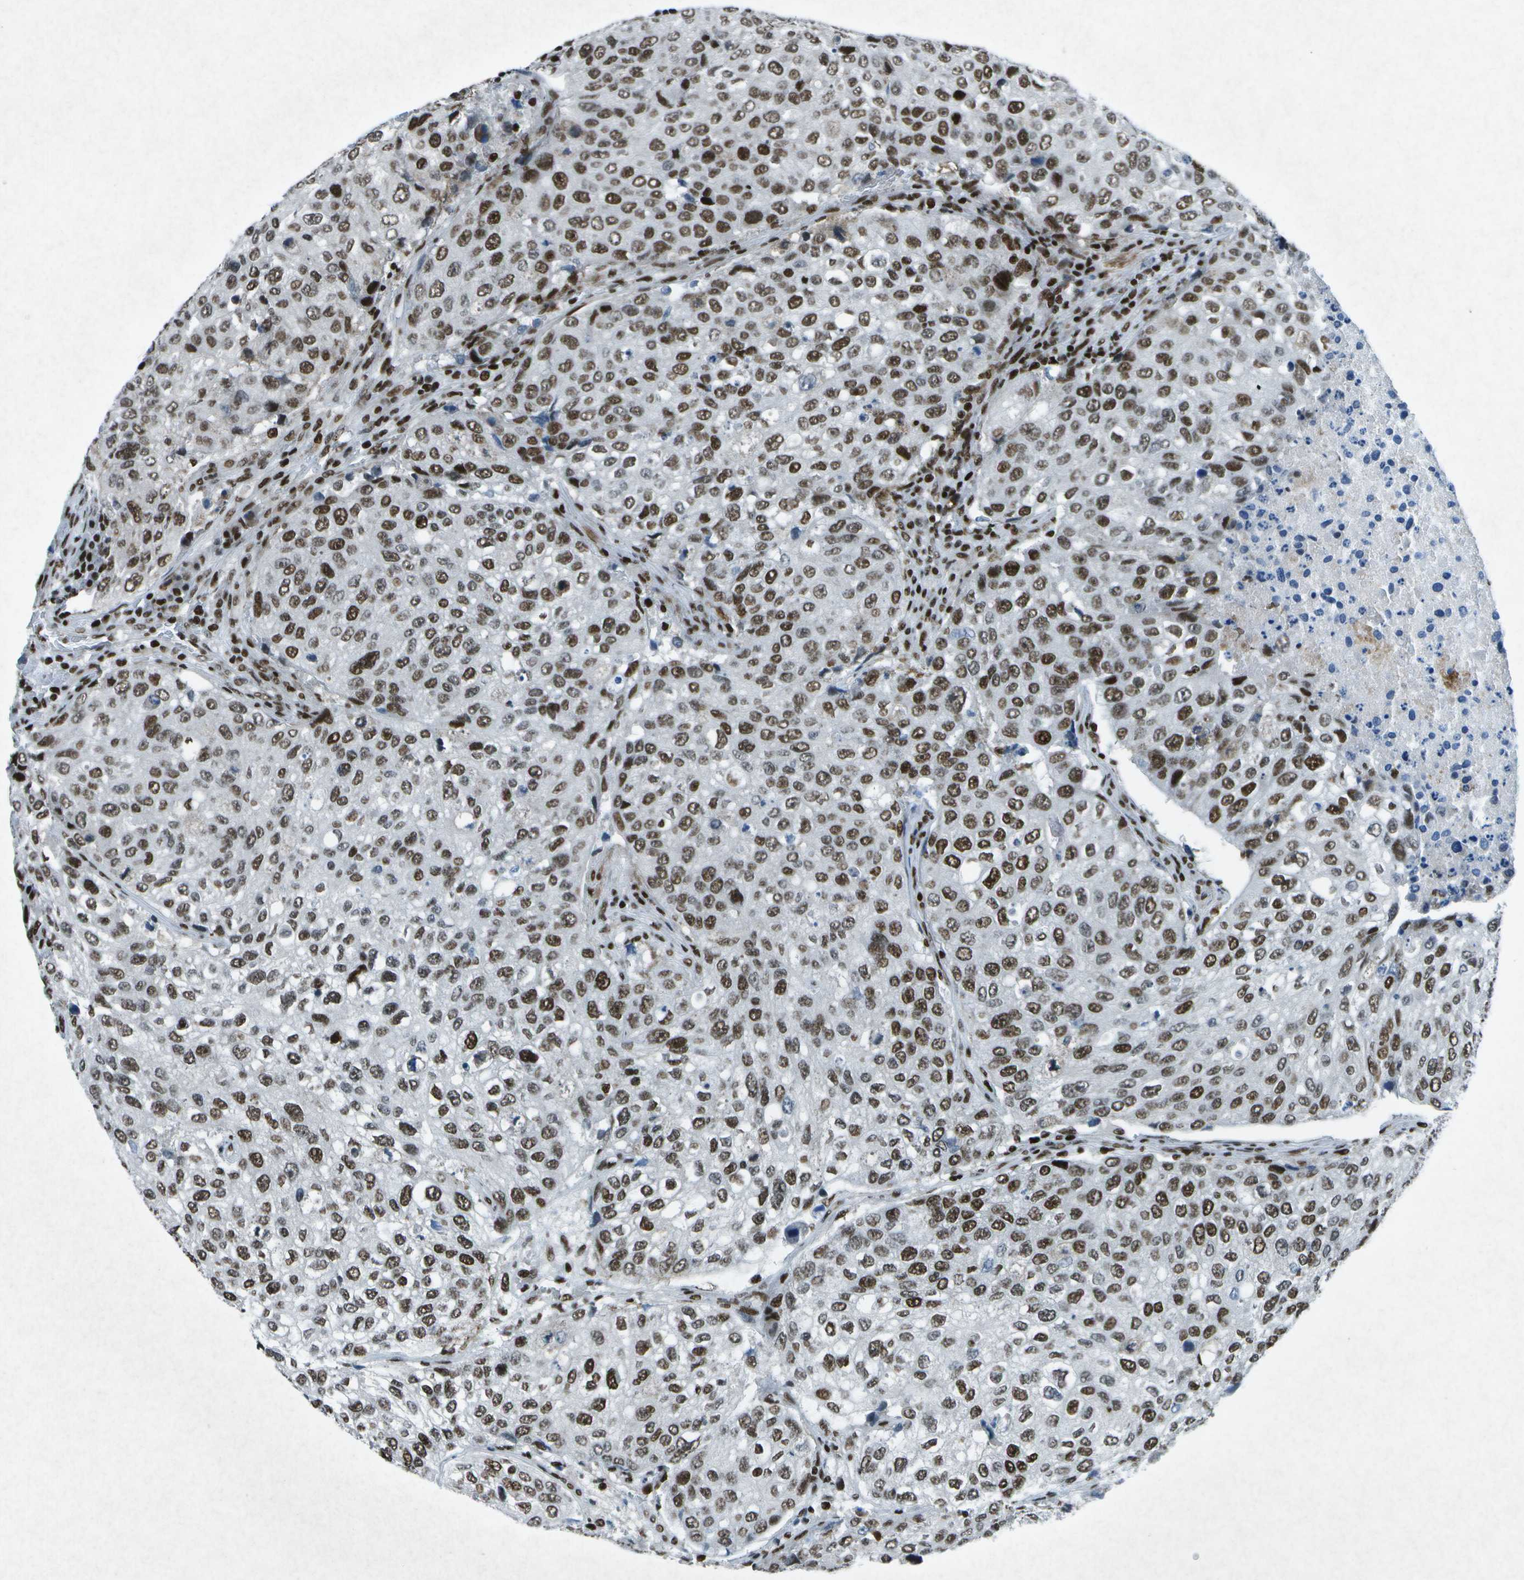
{"staining": {"intensity": "strong", "quantity": "25%-75%", "location": "nuclear"}, "tissue": "urothelial cancer", "cell_type": "Tumor cells", "image_type": "cancer", "snomed": [{"axis": "morphology", "description": "Urothelial carcinoma, High grade"}, {"axis": "topography", "description": "Lymph node"}, {"axis": "topography", "description": "Urinary bladder"}], "caption": "Approximately 25%-75% of tumor cells in urothelial carcinoma (high-grade) demonstrate strong nuclear protein positivity as visualized by brown immunohistochemical staining.", "gene": "MTA2", "patient": {"sex": "male", "age": 51}}